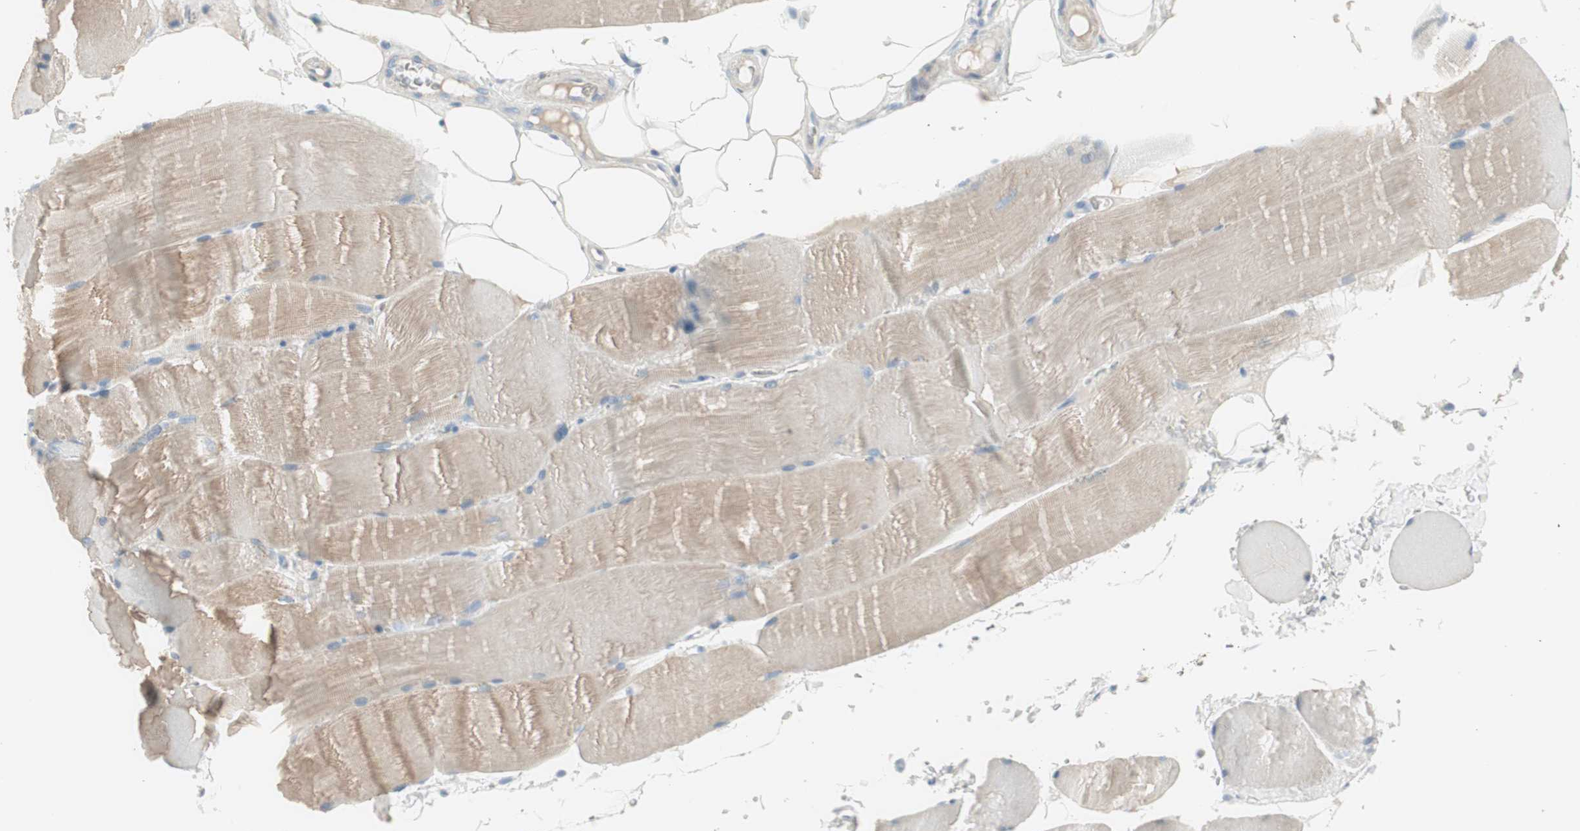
{"staining": {"intensity": "moderate", "quantity": ">75%", "location": "cytoplasmic/membranous"}, "tissue": "skeletal muscle", "cell_type": "Myocytes", "image_type": "normal", "snomed": [{"axis": "morphology", "description": "Normal tissue, NOS"}, {"axis": "topography", "description": "Skin"}, {"axis": "topography", "description": "Skeletal muscle"}], "caption": "Human skeletal muscle stained with a brown dye exhibits moderate cytoplasmic/membranous positive positivity in approximately >75% of myocytes.", "gene": "CDHR5", "patient": {"sex": "male", "age": 83}}